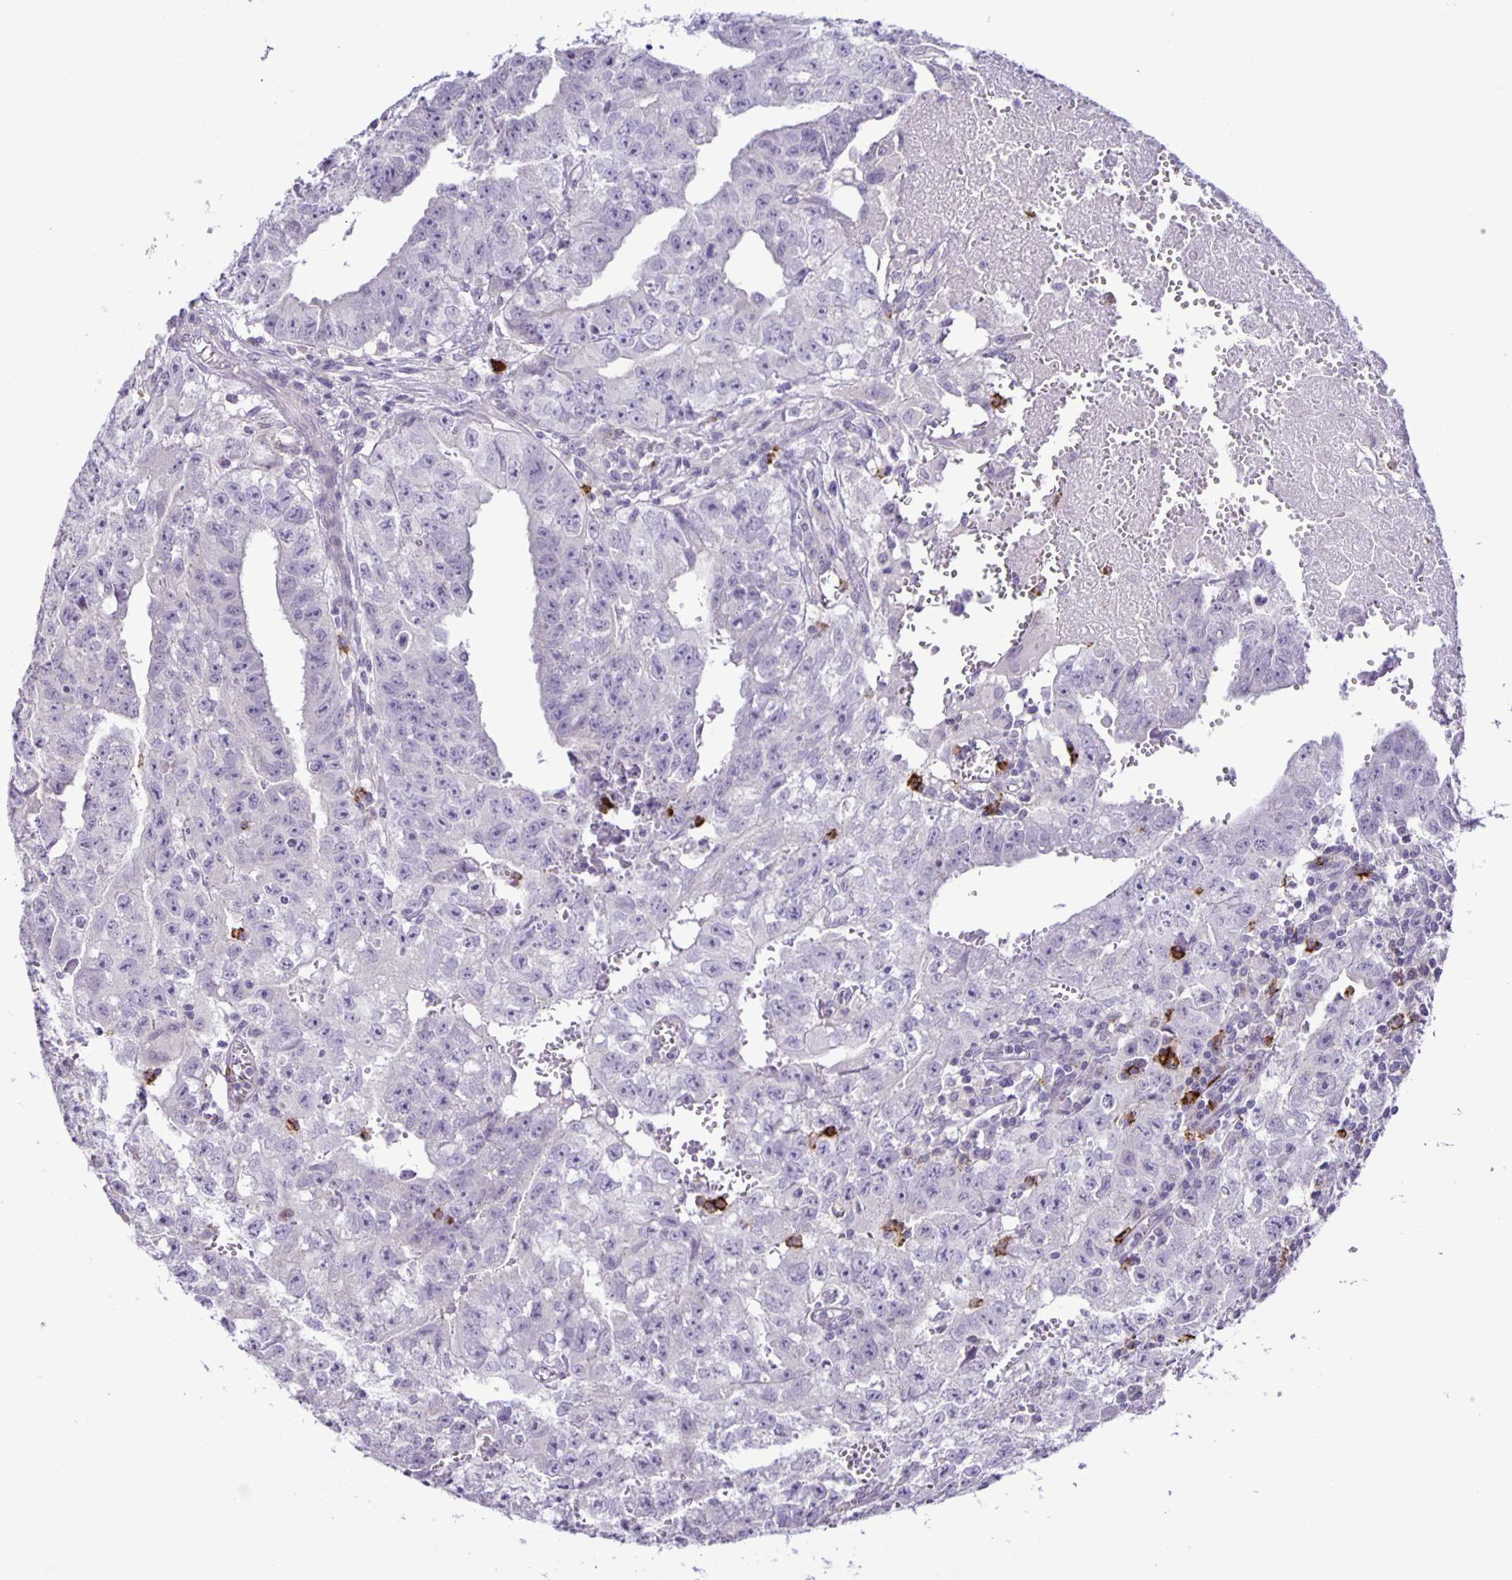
{"staining": {"intensity": "negative", "quantity": "none", "location": "none"}, "tissue": "testis cancer", "cell_type": "Tumor cells", "image_type": "cancer", "snomed": [{"axis": "morphology", "description": "Carcinoma, Embryonal, NOS"}, {"axis": "morphology", "description": "Teratoma, malignant, NOS"}, {"axis": "topography", "description": "Testis"}], "caption": "Immunohistochemistry (IHC) of human testis cancer reveals no expression in tumor cells. (IHC, brightfield microscopy, high magnification).", "gene": "ADCK1", "patient": {"sex": "male", "age": 24}}